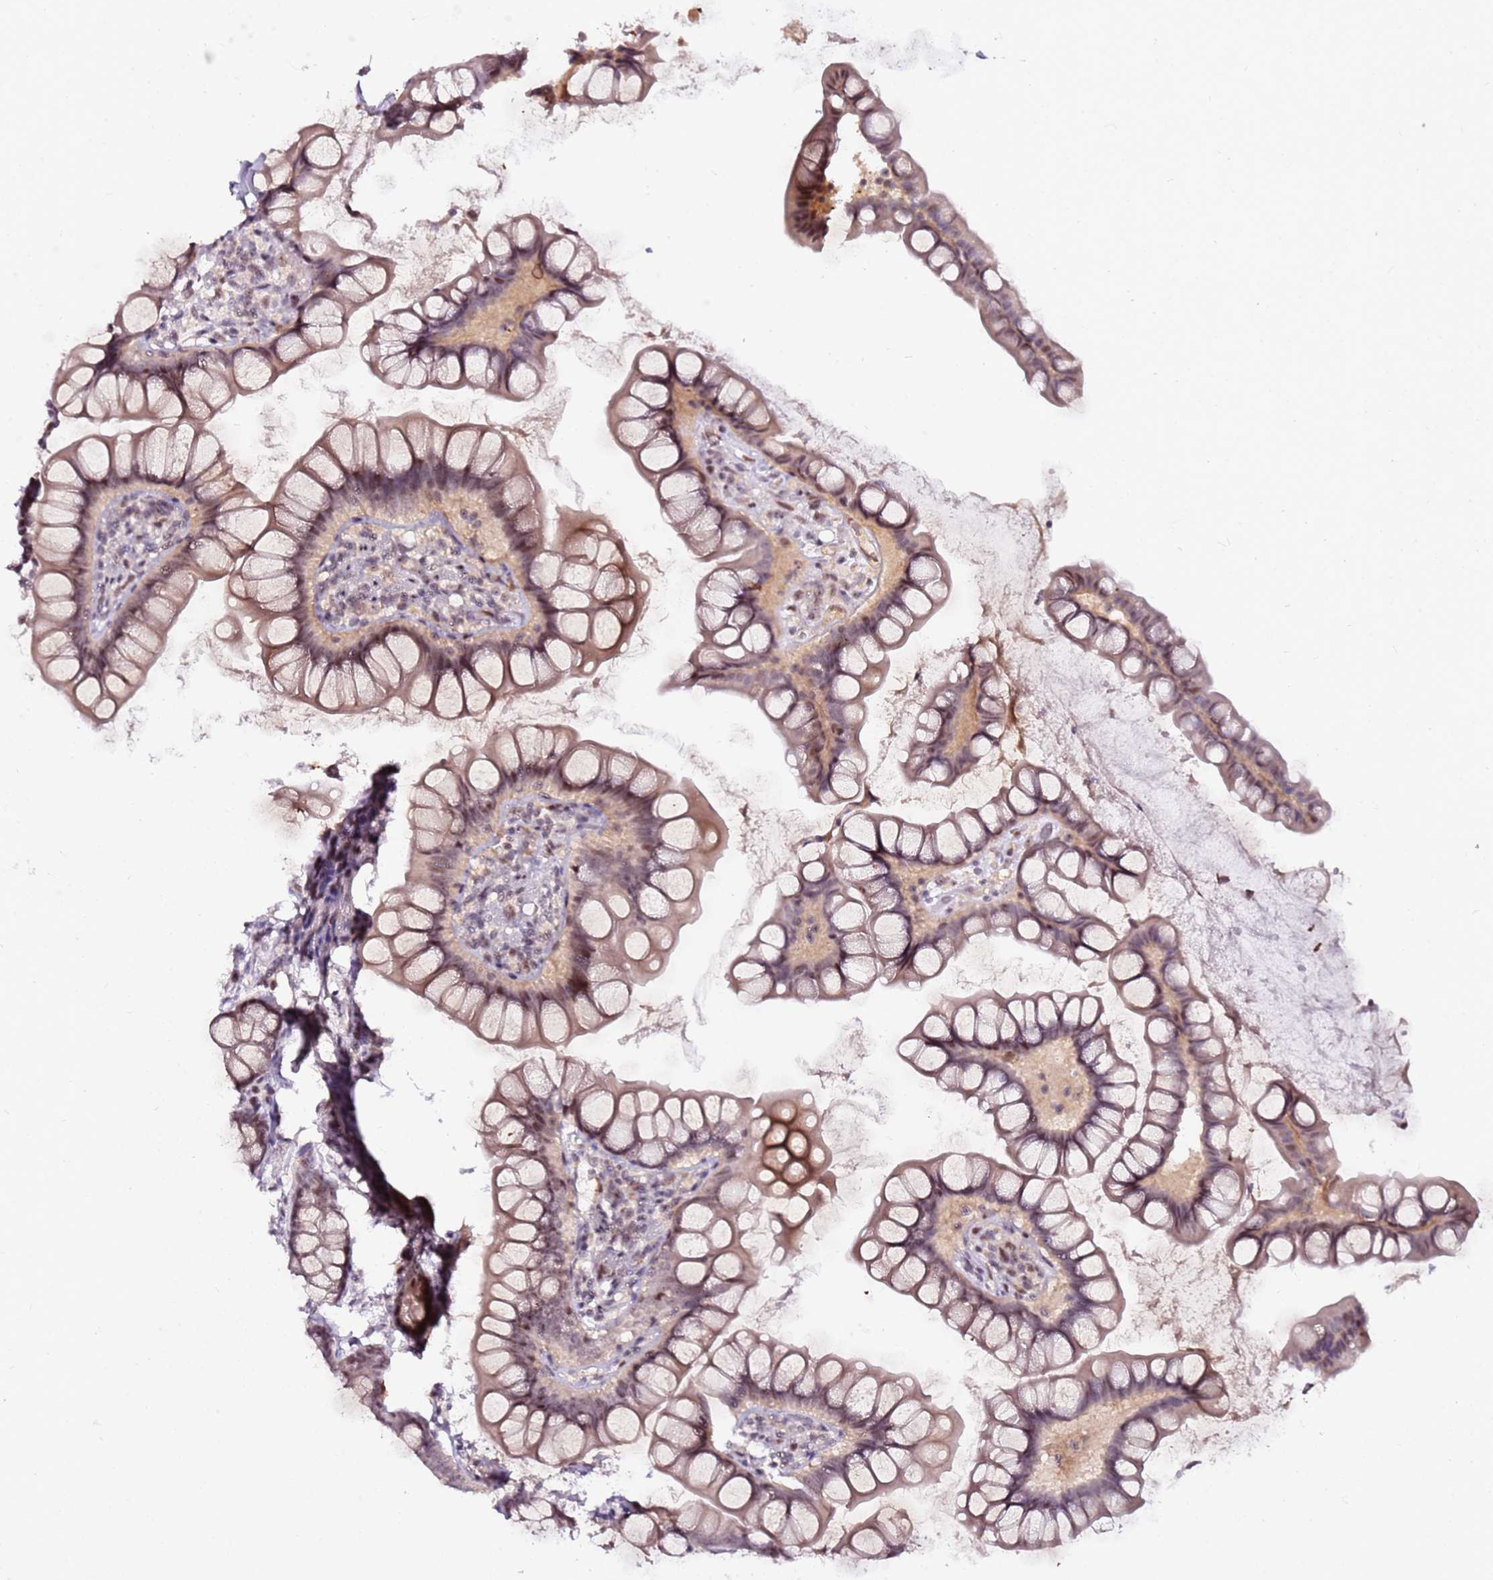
{"staining": {"intensity": "moderate", "quantity": ">75%", "location": "cytoplasmic/membranous,nuclear"}, "tissue": "small intestine", "cell_type": "Glandular cells", "image_type": "normal", "snomed": [{"axis": "morphology", "description": "Normal tissue, NOS"}, {"axis": "topography", "description": "Small intestine"}], "caption": "Small intestine stained with DAB (3,3'-diaminobenzidine) immunohistochemistry (IHC) exhibits medium levels of moderate cytoplasmic/membranous,nuclear staining in approximately >75% of glandular cells.", "gene": "FCF1", "patient": {"sex": "male", "age": 70}}